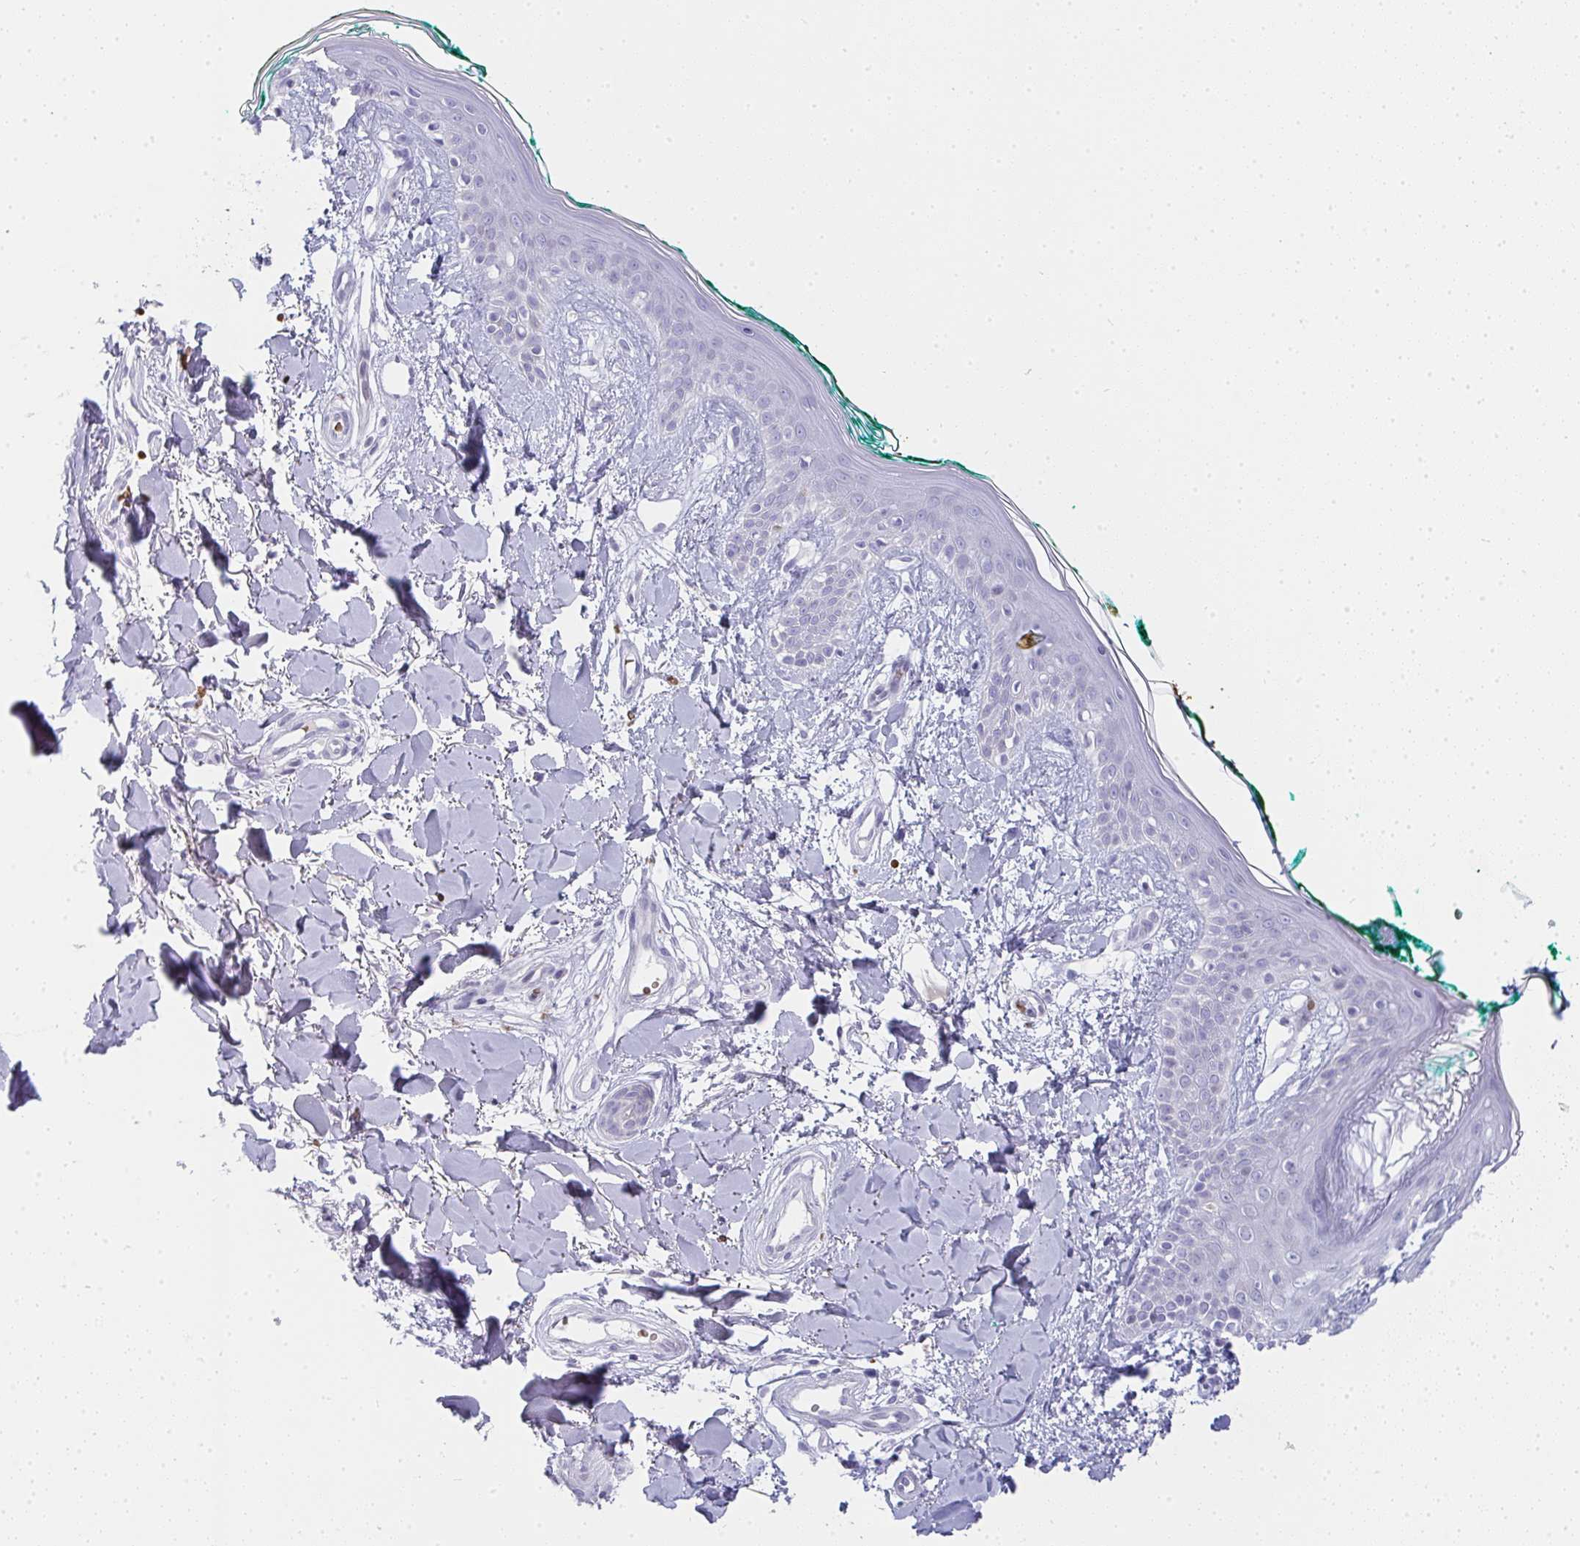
{"staining": {"intensity": "negative", "quantity": "none", "location": "none"}, "tissue": "skin", "cell_type": "Fibroblasts", "image_type": "normal", "snomed": [{"axis": "morphology", "description": "Normal tissue, NOS"}, {"axis": "topography", "description": "Skin"}], "caption": "This is a photomicrograph of immunohistochemistry staining of unremarkable skin, which shows no staining in fibroblasts.", "gene": "ZNF182", "patient": {"sex": "female", "age": 34}}